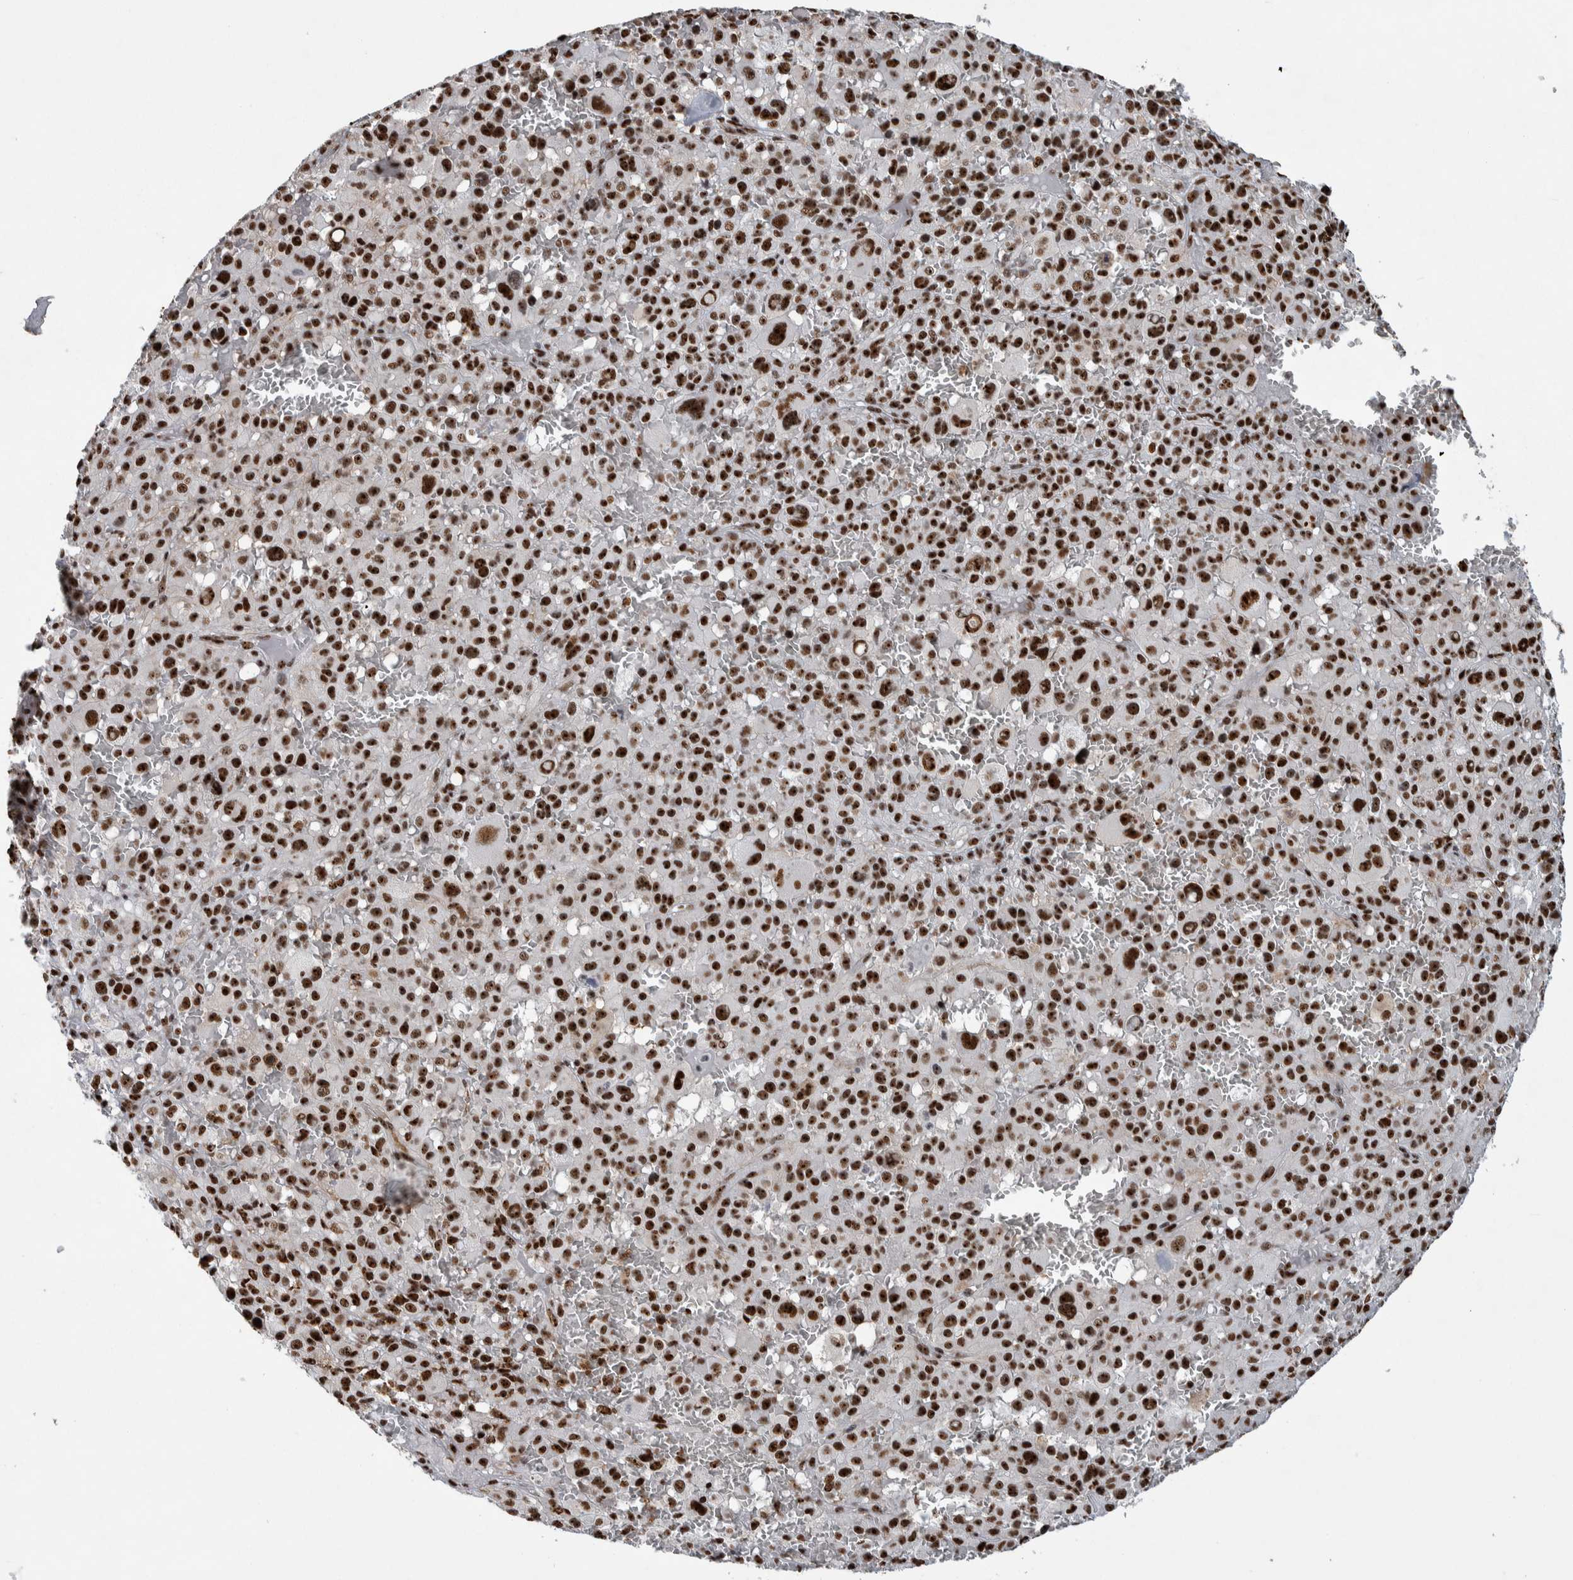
{"staining": {"intensity": "strong", "quantity": ">75%", "location": "nuclear"}, "tissue": "melanoma", "cell_type": "Tumor cells", "image_type": "cancer", "snomed": [{"axis": "morphology", "description": "Malignant melanoma, Metastatic site"}, {"axis": "topography", "description": "Skin"}], "caption": "Tumor cells display strong nuclear staining in approximately >75% of cells in melanoma. (Stains: DAB (3,3'-diaminobenzidine) in brown, nuclei in blue, Microscopy: brightfield microscopy at high magnification).", "gene": "NCL", "patient": {"sex": "female", "age": 74}}